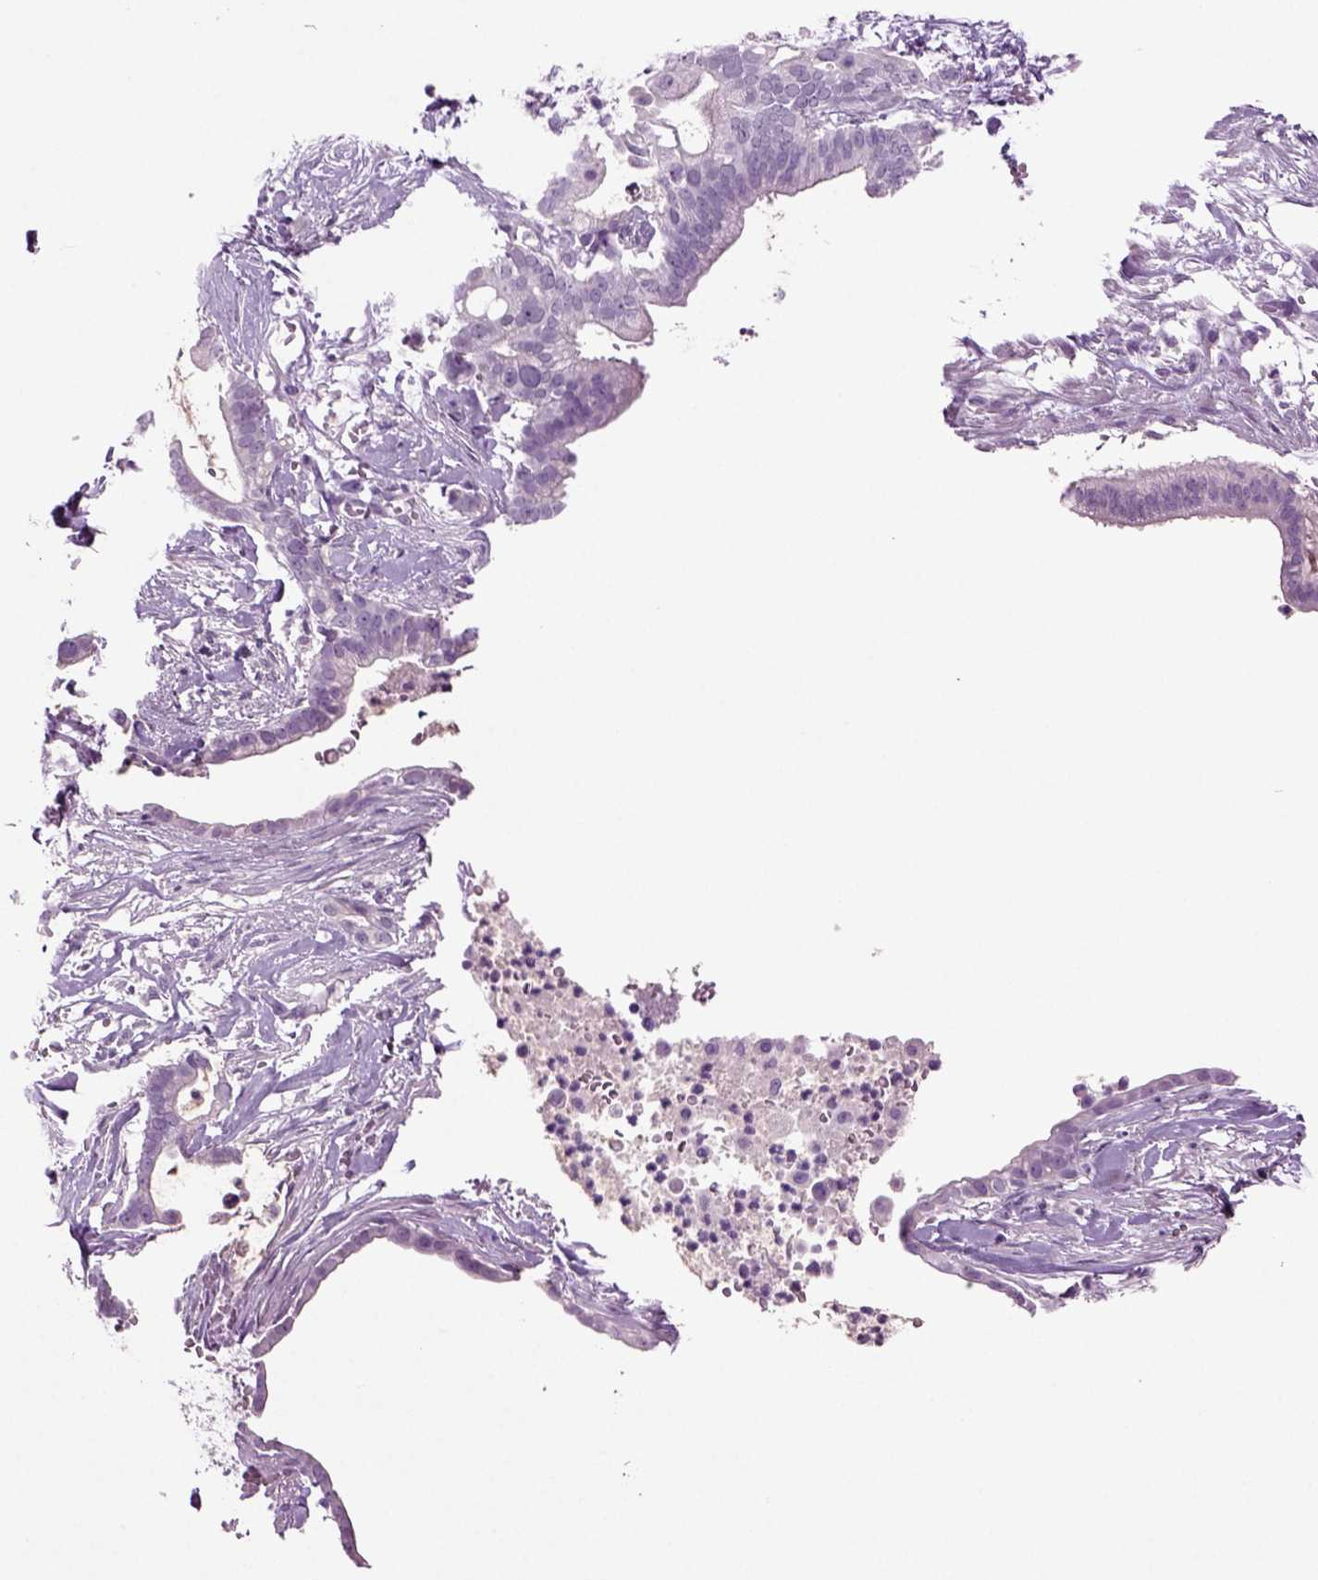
{"staining": {"intensity": "negative", "quantity": "none", "location": "none"}, "tissue": "pancreatic cancer", "cell_type": "Tumor cells", "image_type": "cancer", "snomed": [{"axis": "morphology", "description": "Adenocarcinoma, NOS"}, {"axis": "topography", "description": "Pancreas"}], "caption": "Immunohistochemical staining of pancreatic cancer (adenocarcinoma) demonstrates no significant staining in tumor cells. (DAB immunohistochemistry, high magnification).", "gene": "SLC17A6", "patient": {"sex": "male", "age": 61}}